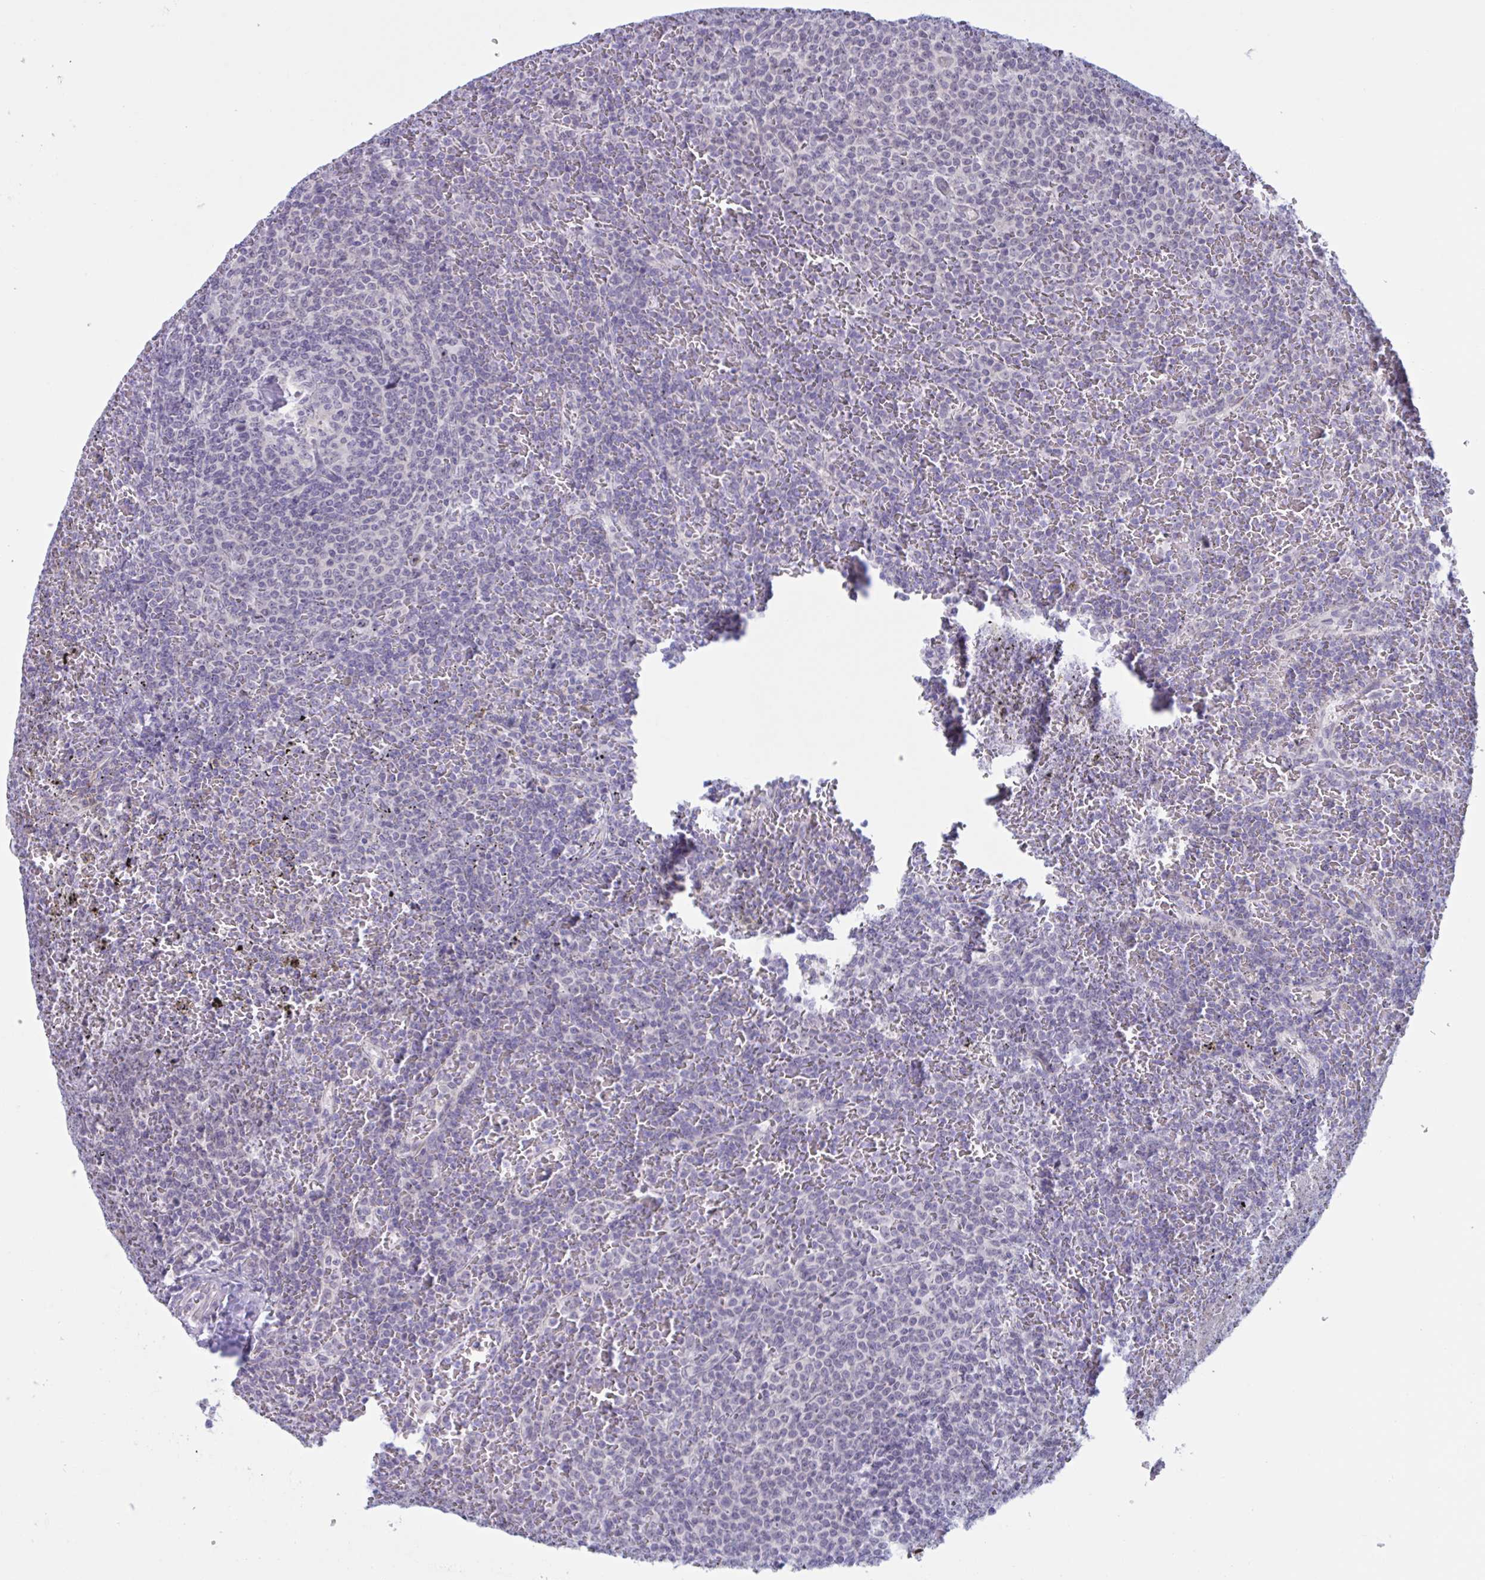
{"staining": {"intensity": "negative", "quantity": "none", "location": "none"}, "tissue": "lymphoma", "cell_type": "Tumor cells", "image_type": "cancer", "snomed": [{"axis": "morphology", "description": "Malignant lymphoma, non-Hodgkin's type, Low grade"}, {"axis": "topography", "description": "Spleen"}], "caption": "An IHC histopathology image of lymphoma is shown. There is no staining in tumor cells of lymphoma.", "gene": "DOCK11", "patient": {"sex": "female", "age": 77}}